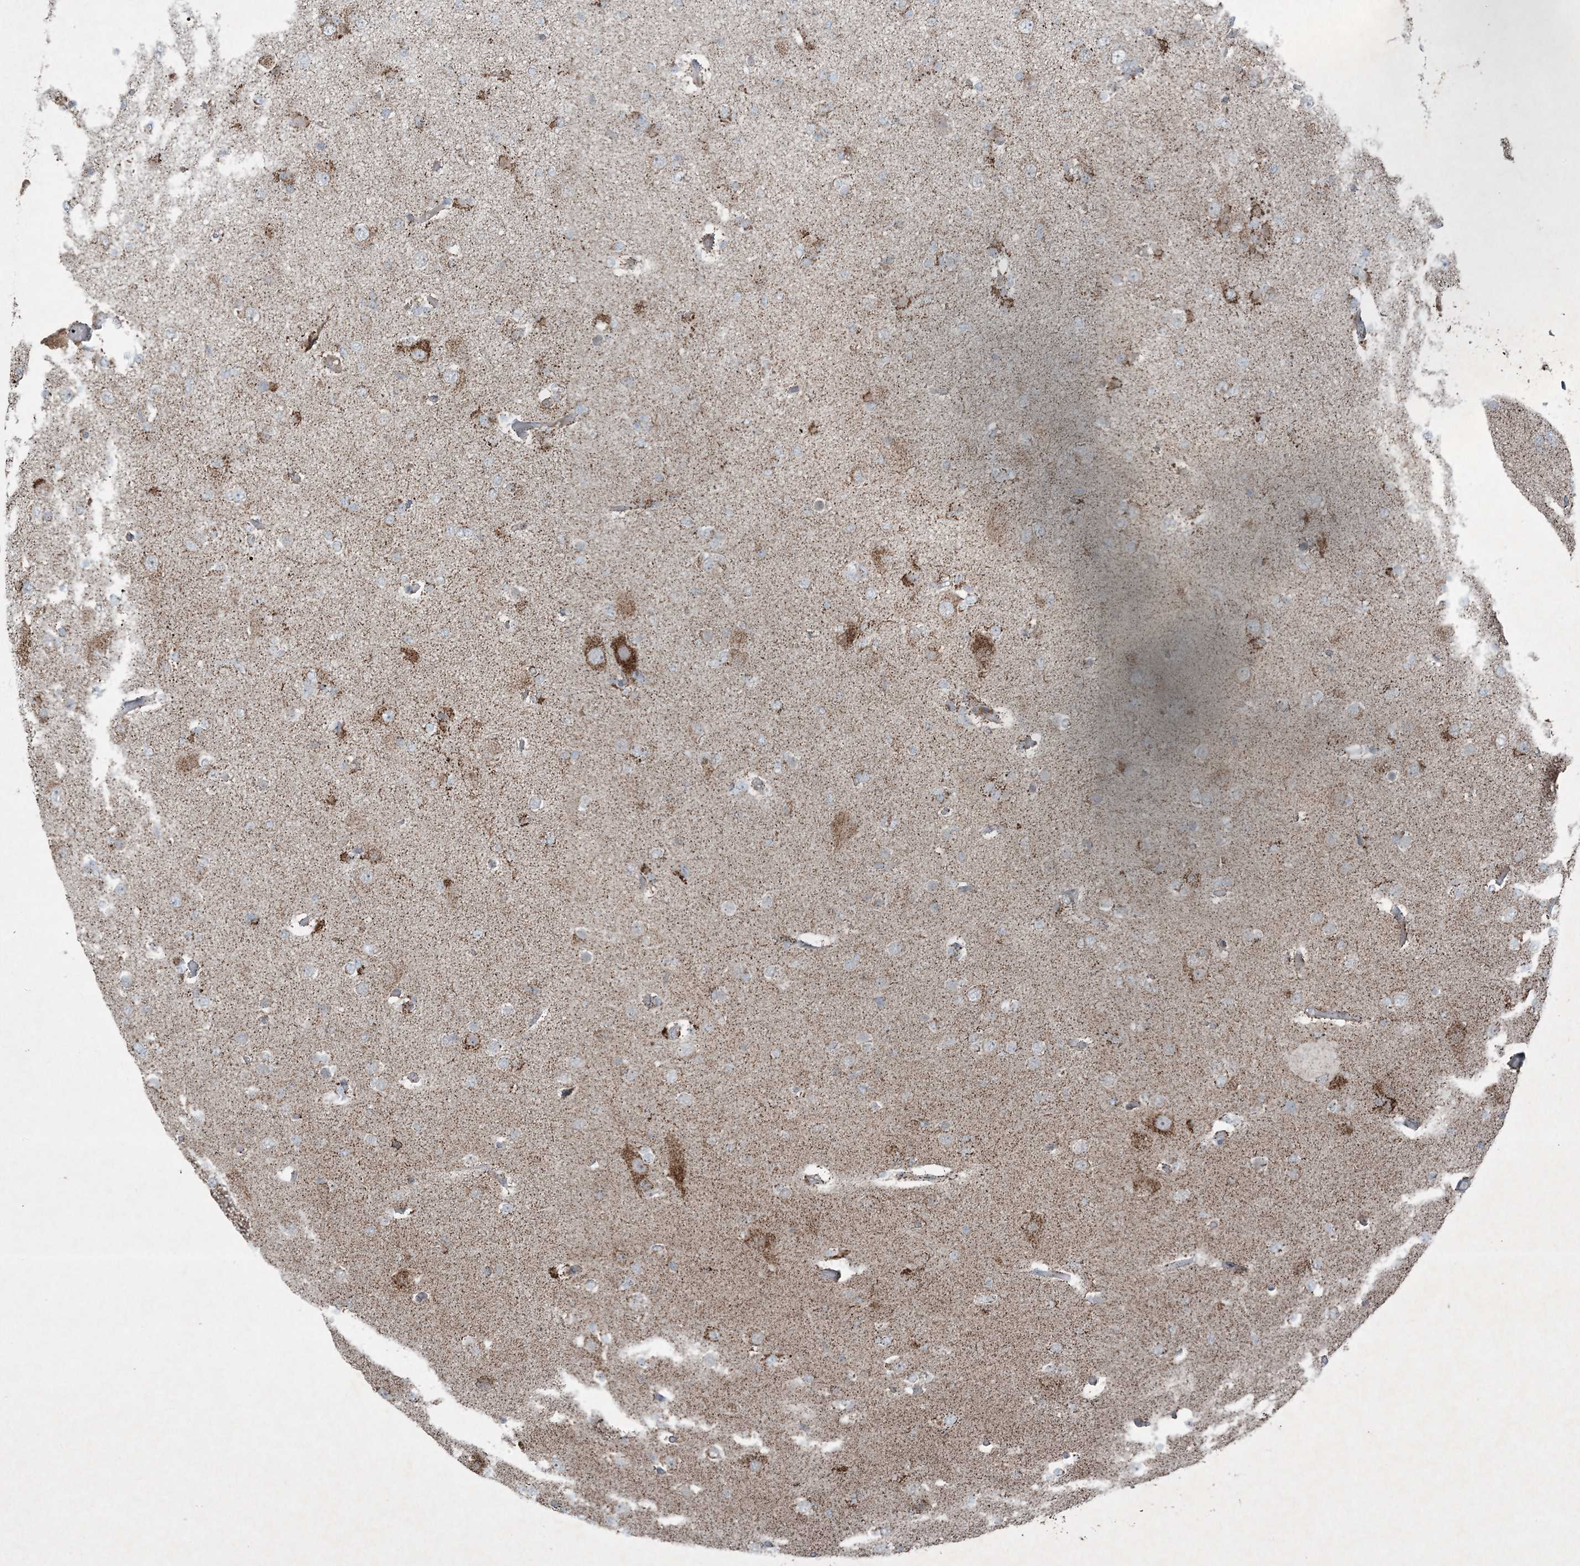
{"staining": {"intensity": "negative", "quantity": "none", "location": "none"}, "tissue": "glioma", "cell_type": "Tumor cells", "image_type": "cancer", "snomed": [{"axis": "morphology", "description": "Glioma, malignant, Low grade"}, {"axis": "topography", "description": "Brain"}], "caption": "This is an immunohistochemistry (IHC) image of human malignant glioma (low-grade). There is no positivity in tumor cells.", "gene": "PC", "patient": {"sex": "female", "age": 22}}